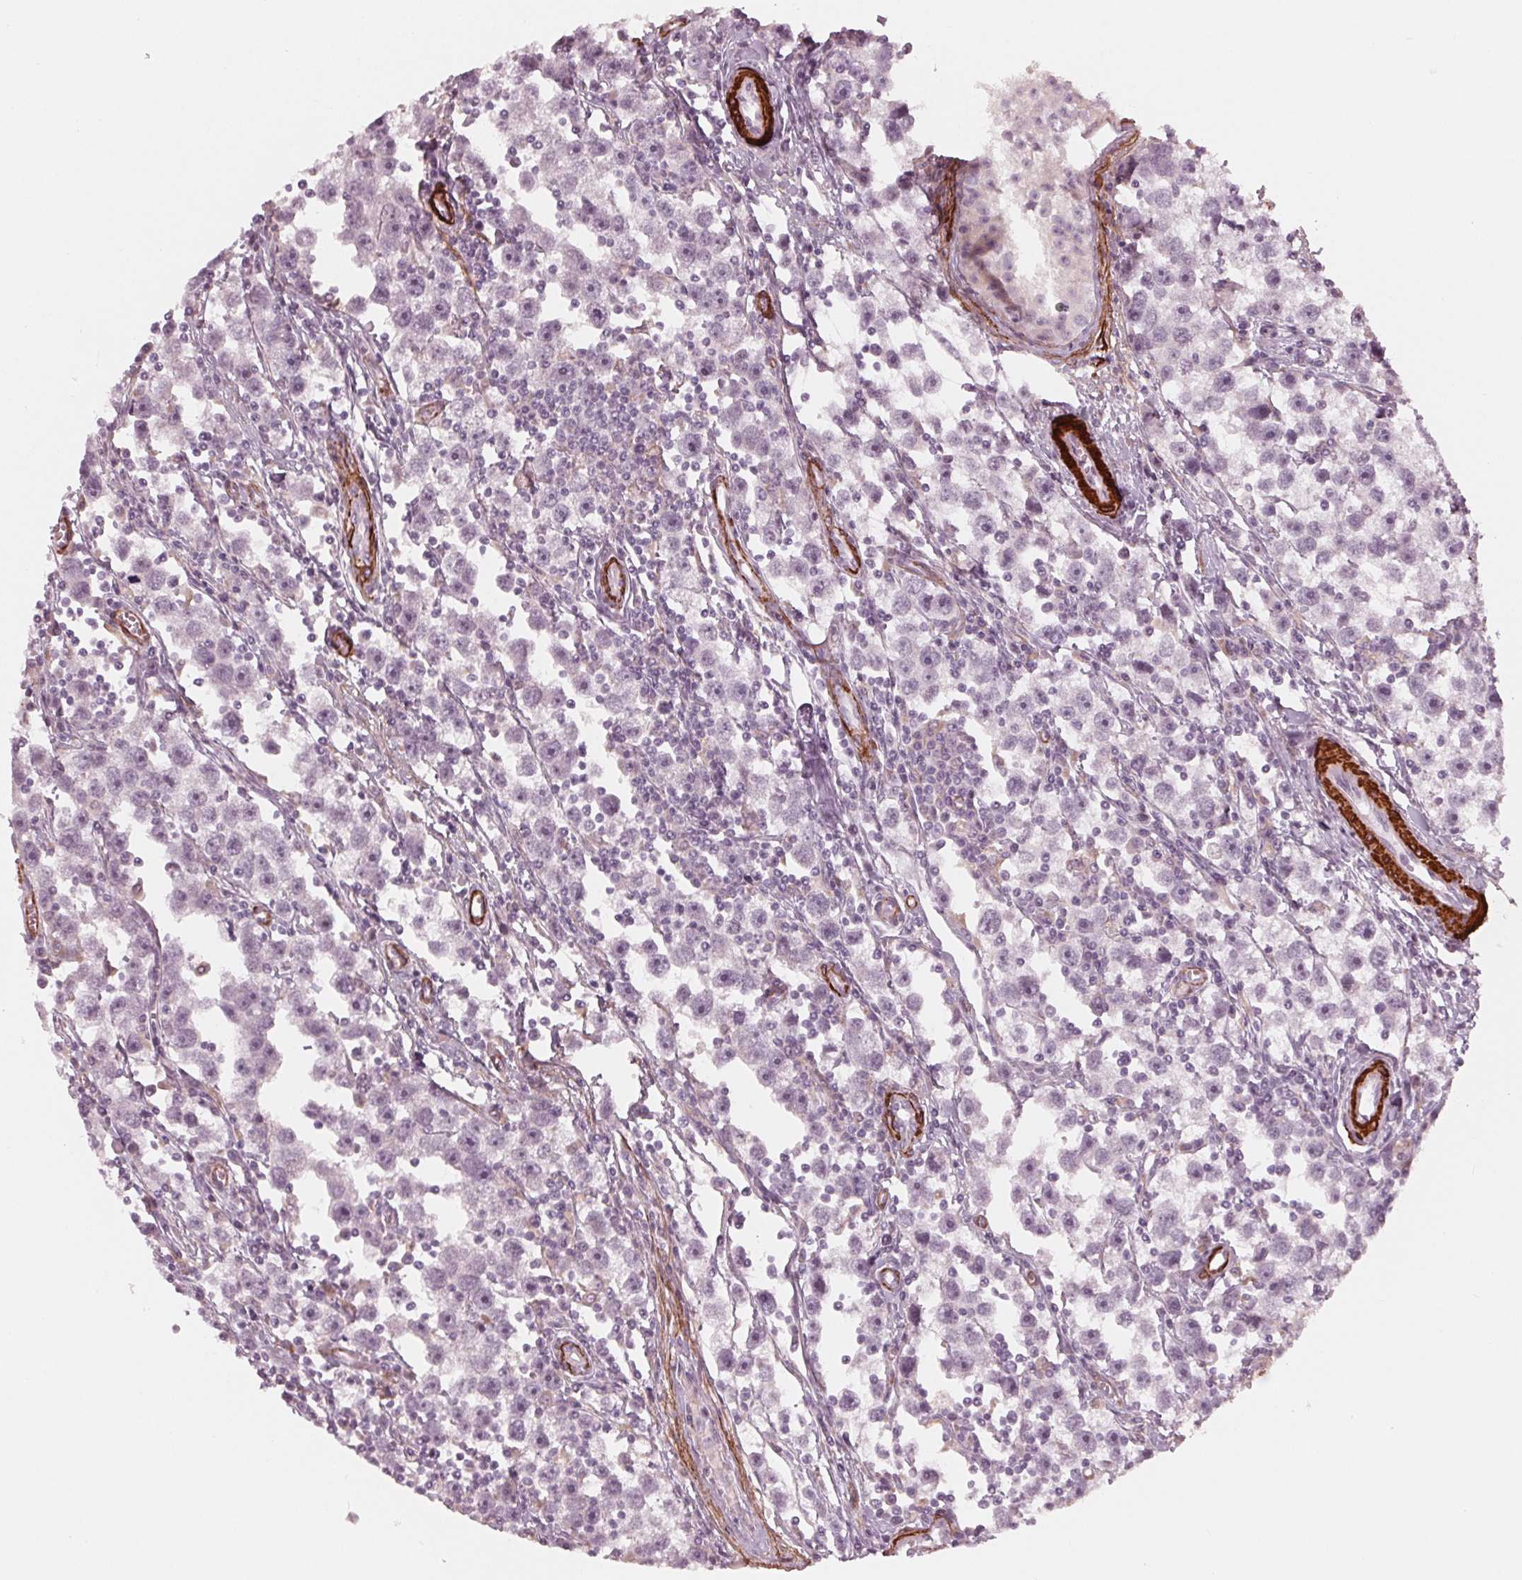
{"staining": {"intensity": "negative", "quantity": "none", "location": "none"}, "tissue": "testis cancer", "cell_type": "Tumor cells", "image_type": "cancer", "snomed": [{"axis": "morphology", "description": "Seminoma, NOS"}, {"axis": "topography", "description": "Testis"}], "caption": "Protein analysis of testis seminoma shows no significant staining in tumor cells.", "gene": "MIER3", "patient": {"sex": "male", "age": 30}}